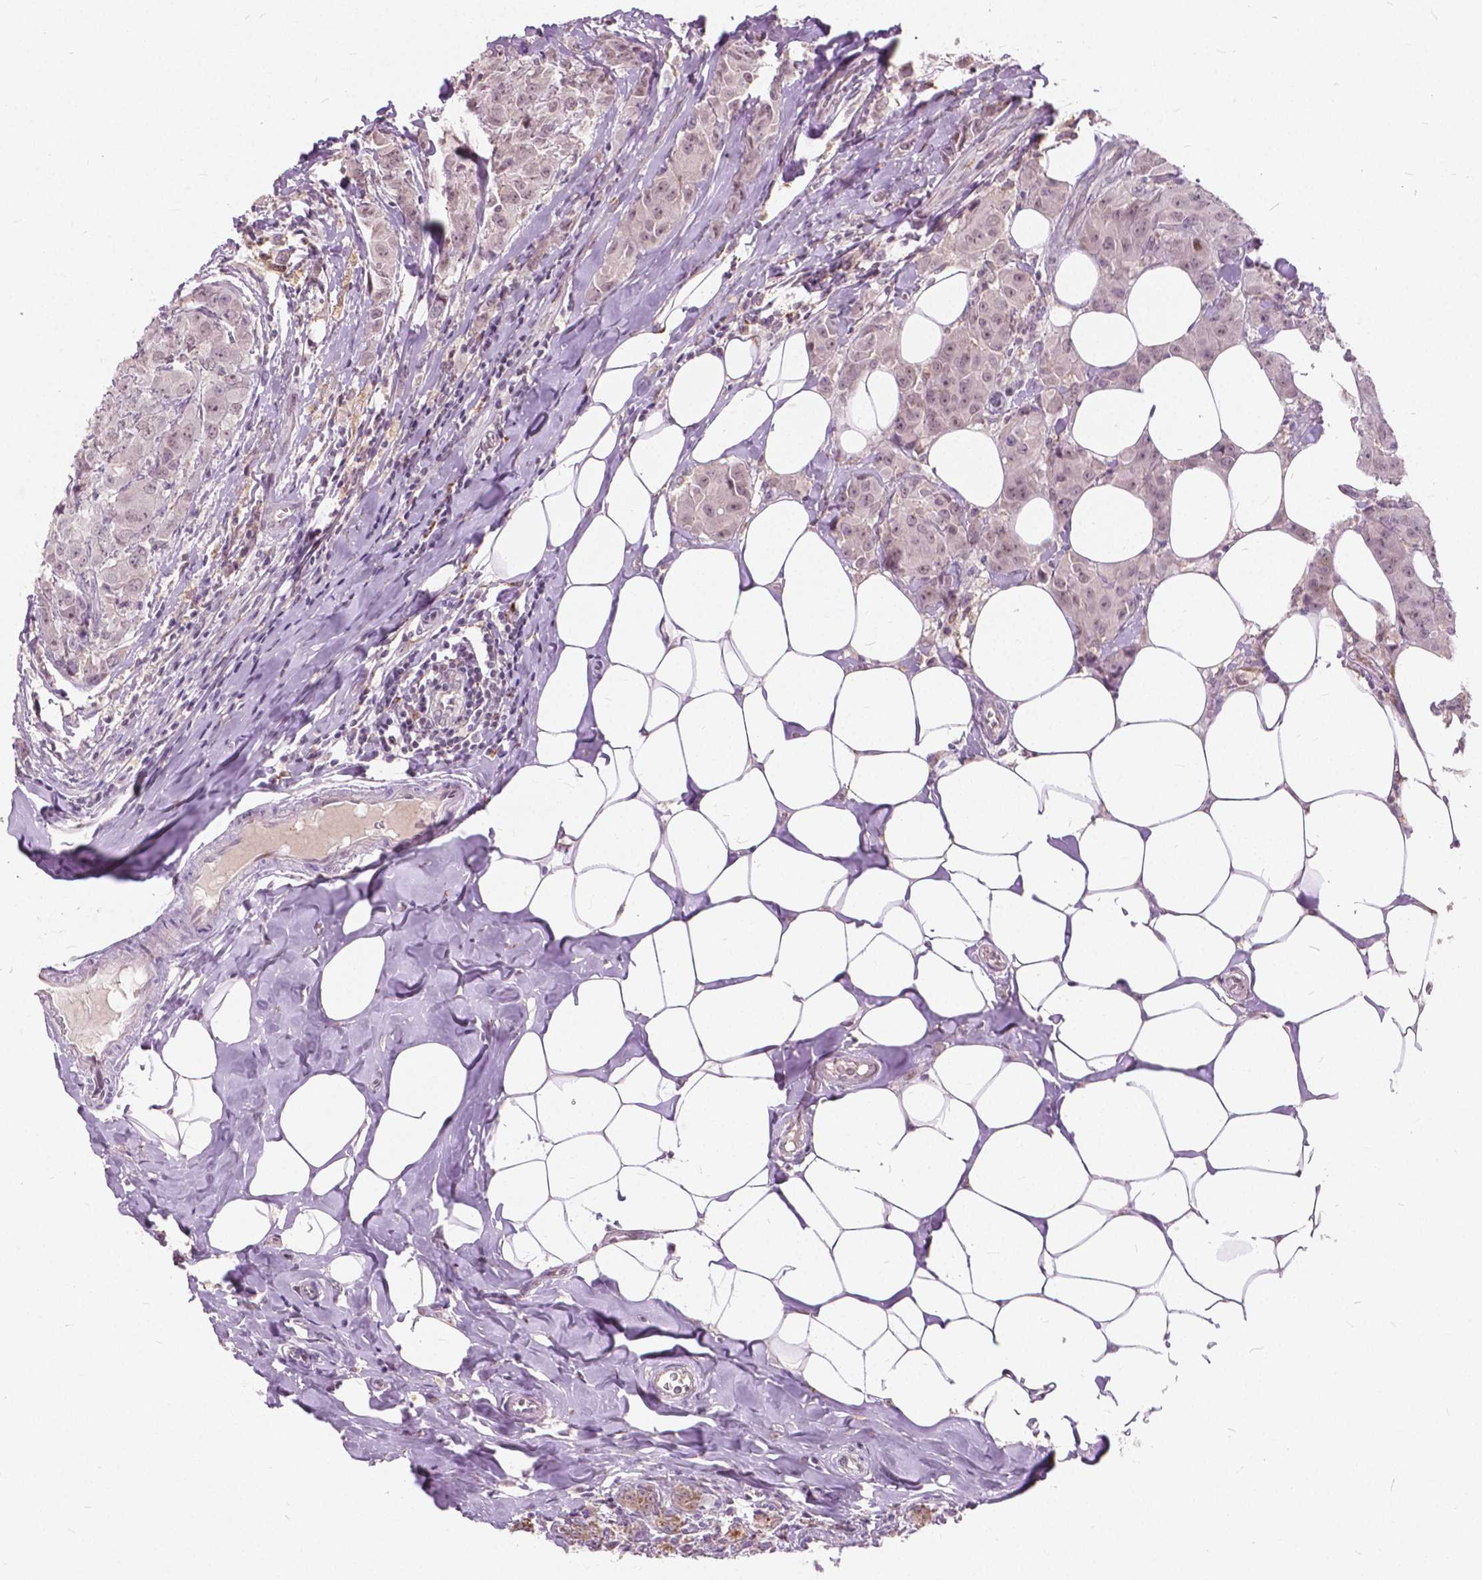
{"staining": {"intensity": "weak", "quantity": ">75%", "location": "nuclear"}, "tissue": "breast cancer", "cell_type": "Tumor cells", "image_type": "cancer", "snomed": [{"axis": "morphology", "description": "Normal tissue, NOS"}, {"axis": "morphology", "description": "Duct carcinoma"}, {"axis": "topography", "description": "Breast"}], "caption": "Breast invasive ductal carcinoma stained with DAB (3,3'-diaminobenzidine) immunohistochemistry (IHC) displays low levels of weak nuclear expression in about >75% of tumor cells.", "gene": "DLX6", "patient": {"sex": "female", "age": 43}}